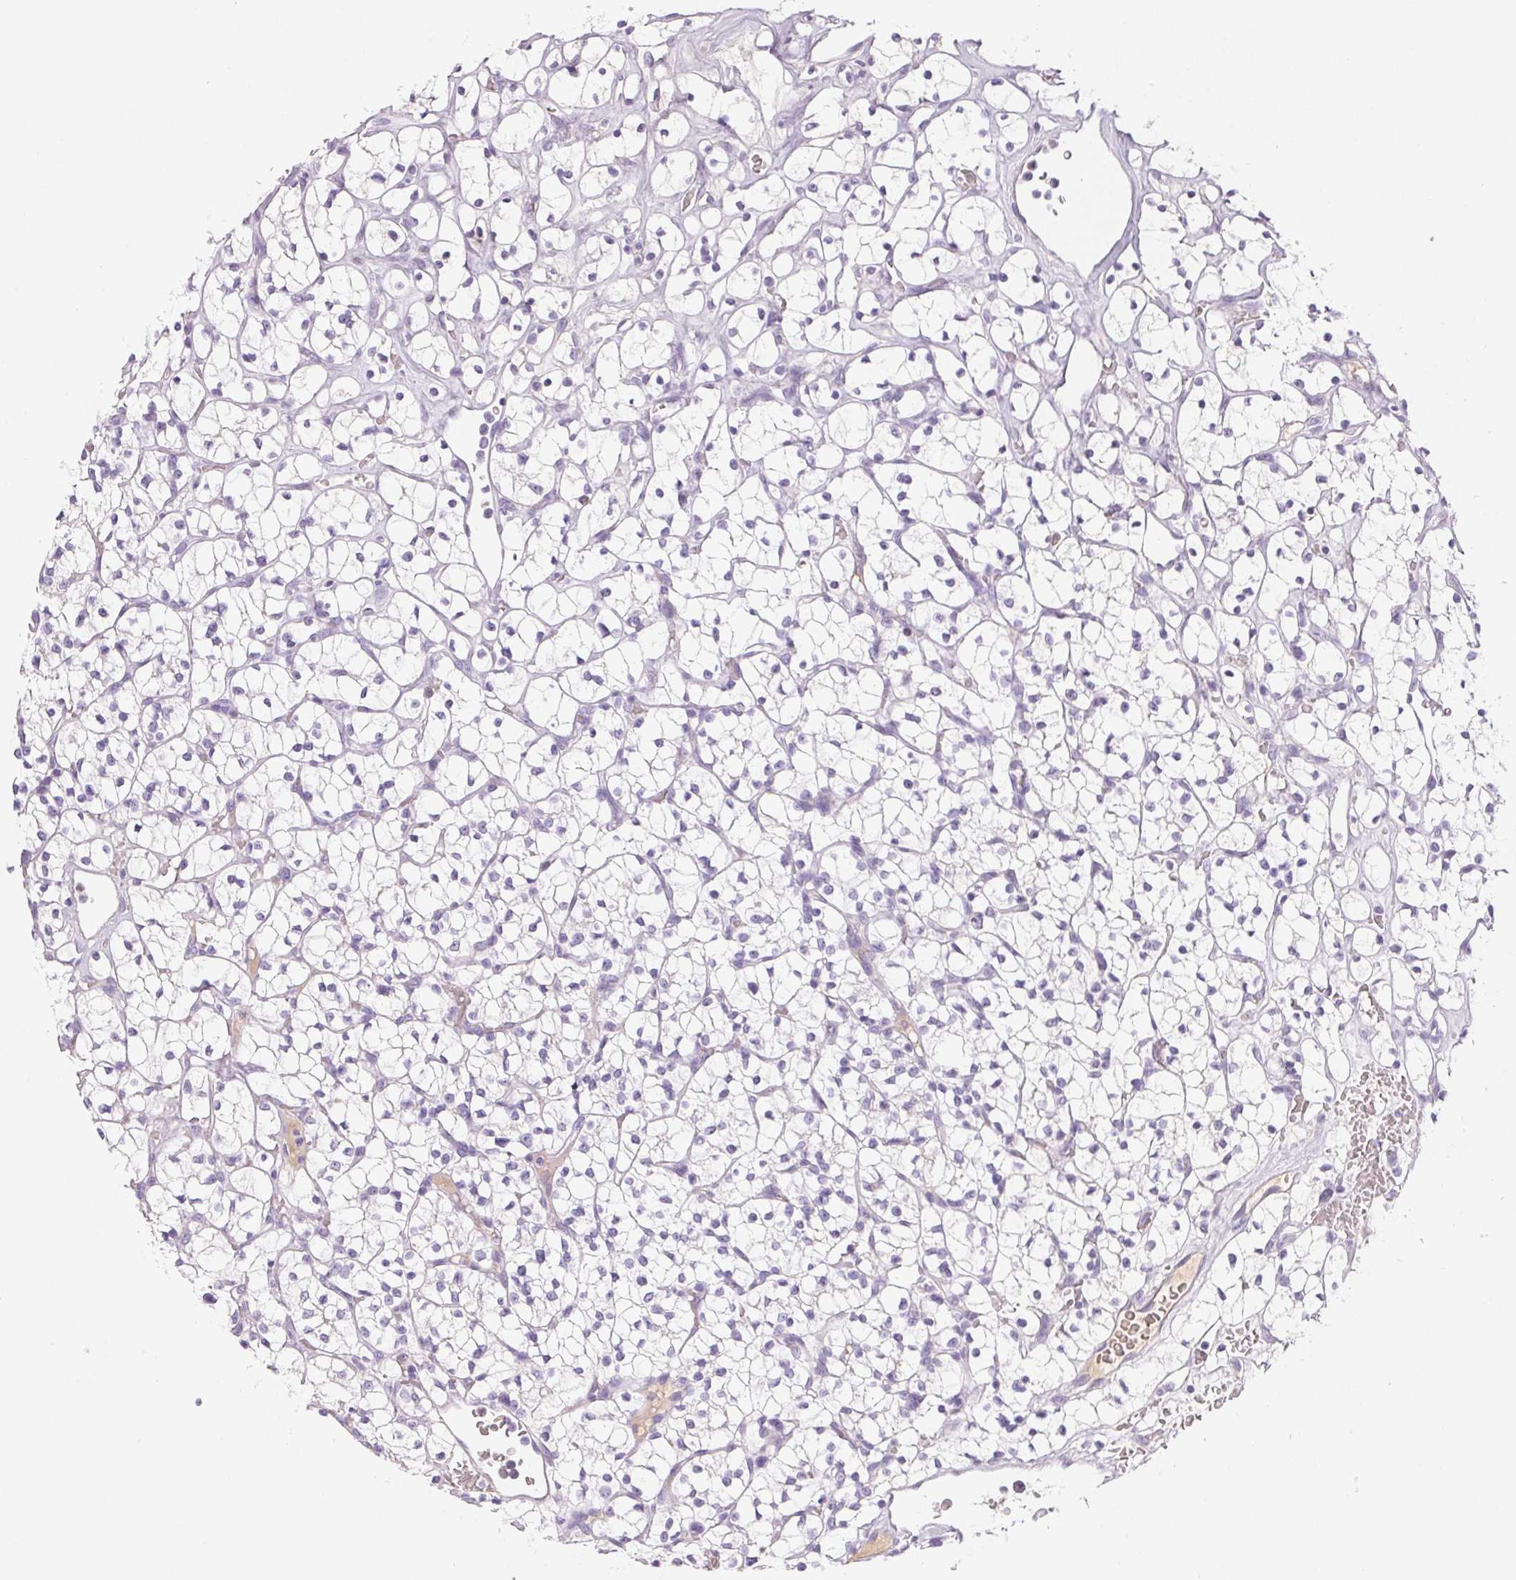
{"staining": {"intensity": "negative", "quantity": "none", "location": "none"}, "tissue": "renal cancer", "cell_type": "Tumor cells", "image_type": "cancer", "snomed": [{"axis": "morphology", "description": "Adenocarcinoma, NOS"}, {"axis": "topography", "description": "Kidney"}], "caption": "Human renal adenocarcinoma stained for a protein using IHC reveals no staining in tumor cells.", "gene": "PADI4", "patient": {"sex": "female", "age": 64}}